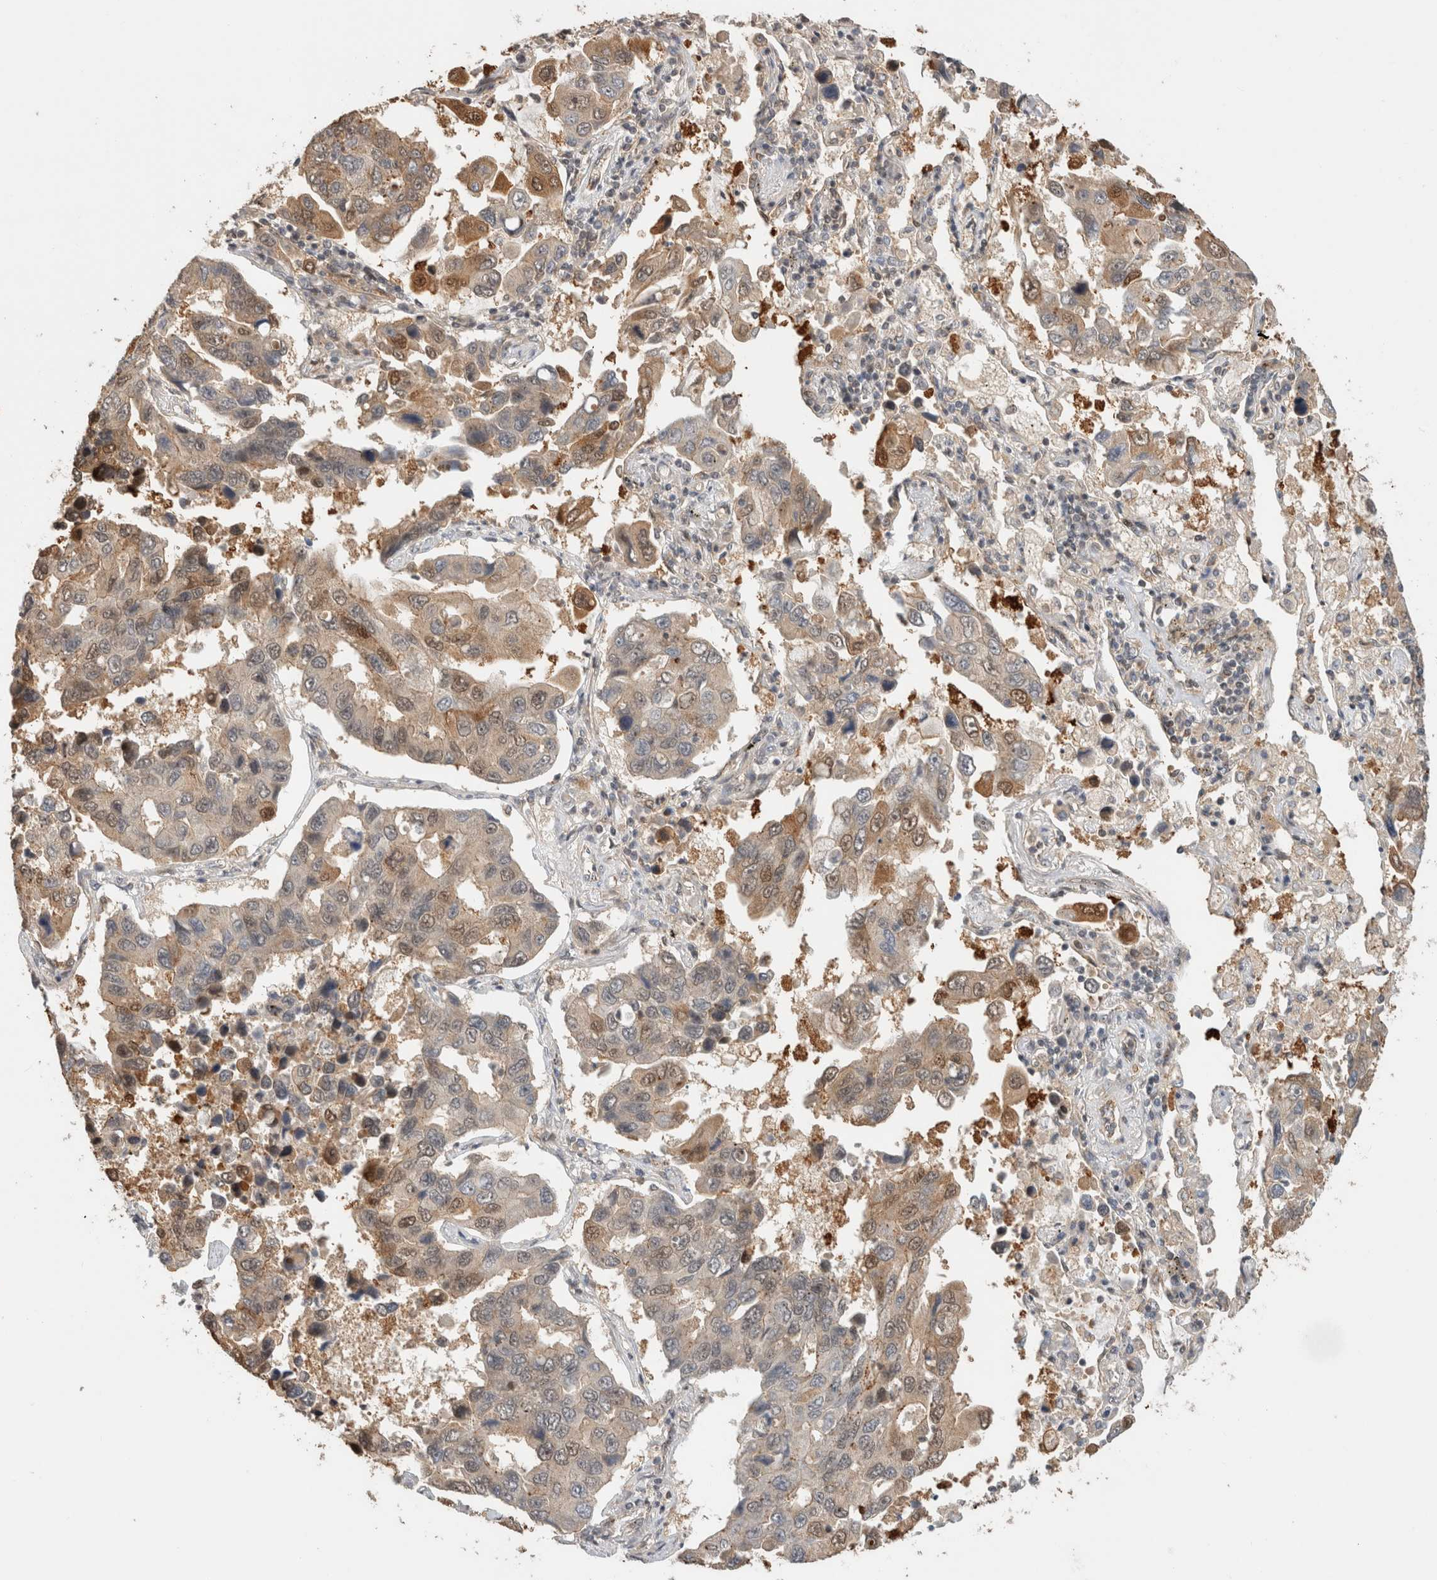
{"staining": {"intensity": "weak", "quantity": "25%-75%", "location": "cytoplasmic/membranous"}, "tissue": "lung cancer", "cell_type": "Tumor cells", "image_type": "cancer", "snomed": [{"axis": "morphology", "description": "Adenocarcinoma, NOS"}, {"axis": "topography", "description": "Lung"}], "caption": "A micrograph showing weak cytoplasmic/membranous expression in approximately 25%-75% of tumor cells in adenocarcinoma (lung), as visualized by brown immunohistochemical staining.", "gene": "OTUD6B", "patient": {"sex": "male", "age": 64}}